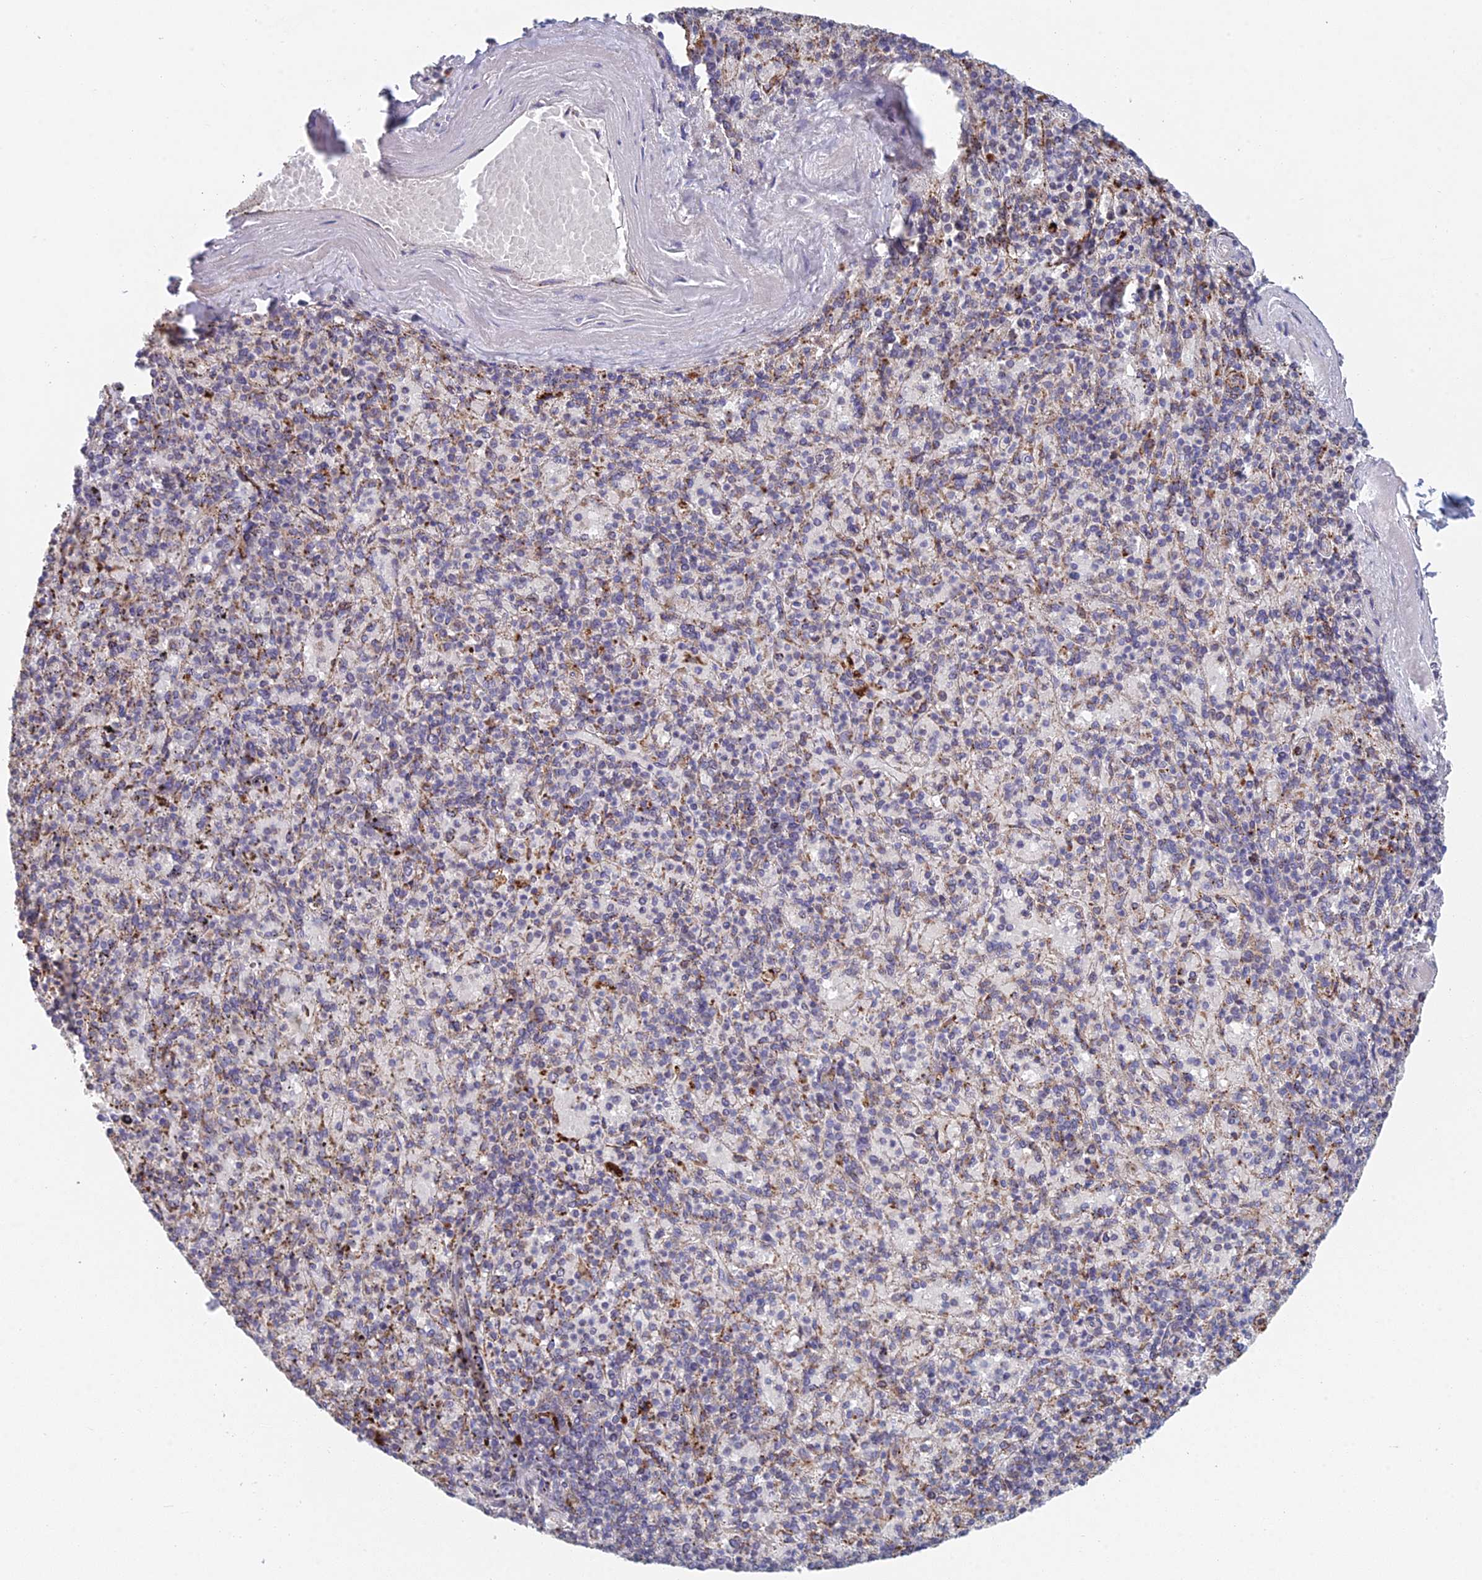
{"staining": {"intensity": "moderate", "quantity": "25%-75%", "location": "cytoplasmic/membranous"}, "tissue": "spleen", "cell_type": "Cells in red pulp", "image_type": "normal", "snomed": [{"axis": "morphology", "description": "Normal tissue, NOS"}, {"axis": "topography", "description": "Spleen"}], "caption": "Normal spleen was stained to show a protein in brown. There is medium levels of moderate cytoplasmic/membranous expression in about 25%-75% of cells in red pulp. (Stains: DAB in brown, nuclei in blue, Microscopy: brightfield microscopy at high magnification).", "gene": "FOXS1", "patient": {"sex": "male", "age": 82}}